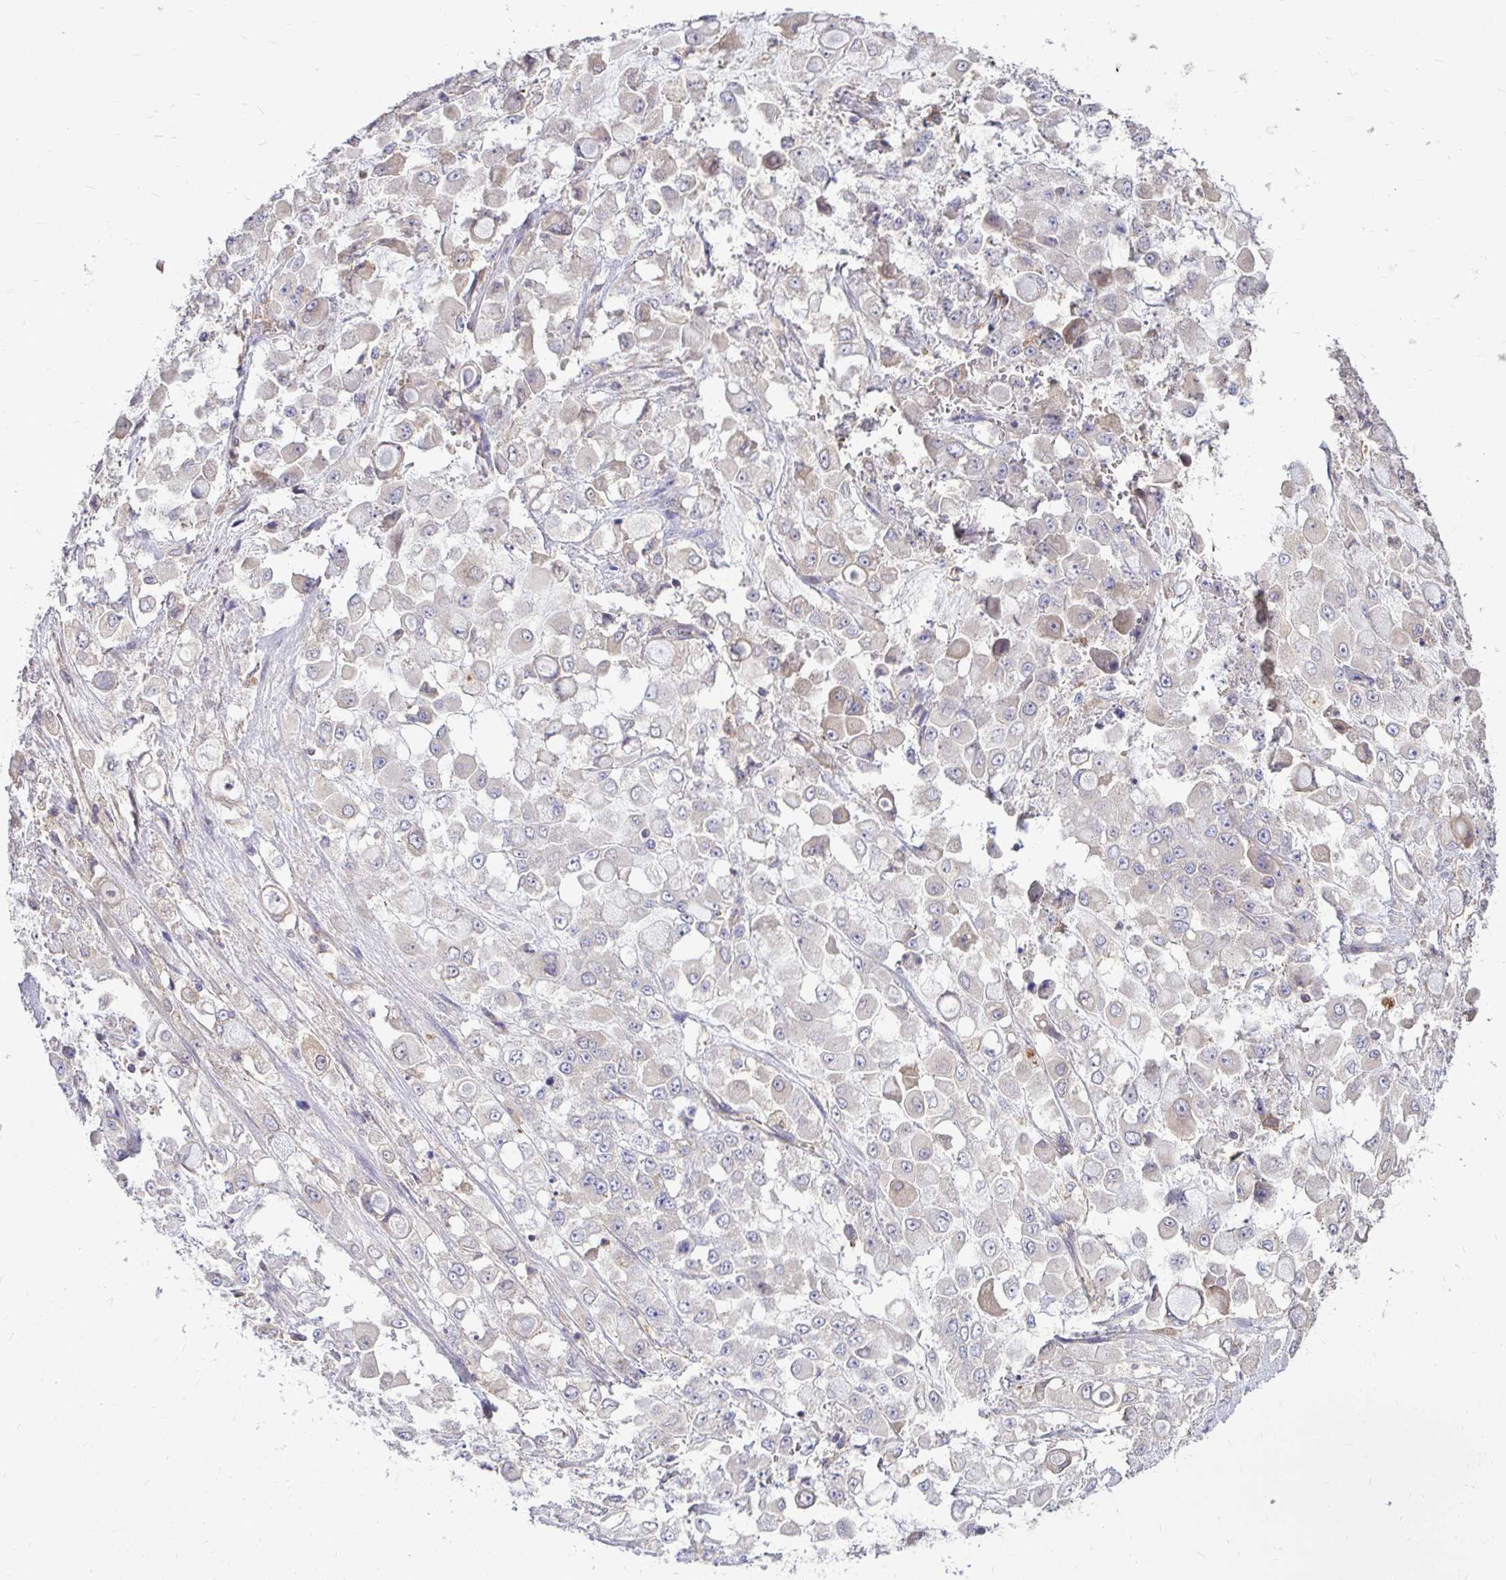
{"staining": {"intensity": "weak", "quantity": "<25%", "location": "cytoplasmic/membranous"}, "tissue": "stomach cancer", "cell_type": "Tumor cells", "image_type": "cancer", "snomed": [{"axis": "morphology", "description": "Adenocarcinoma, NOS"}, {"axis": "topography", "description": "Stomach"}], "caption": "Human stomach cancer stained for a protein using immunohistochemistry (IHC) displays no positivity in tumor cells.", "gene": "FMR1", "patient": {"sex": "female", "age": 76}}